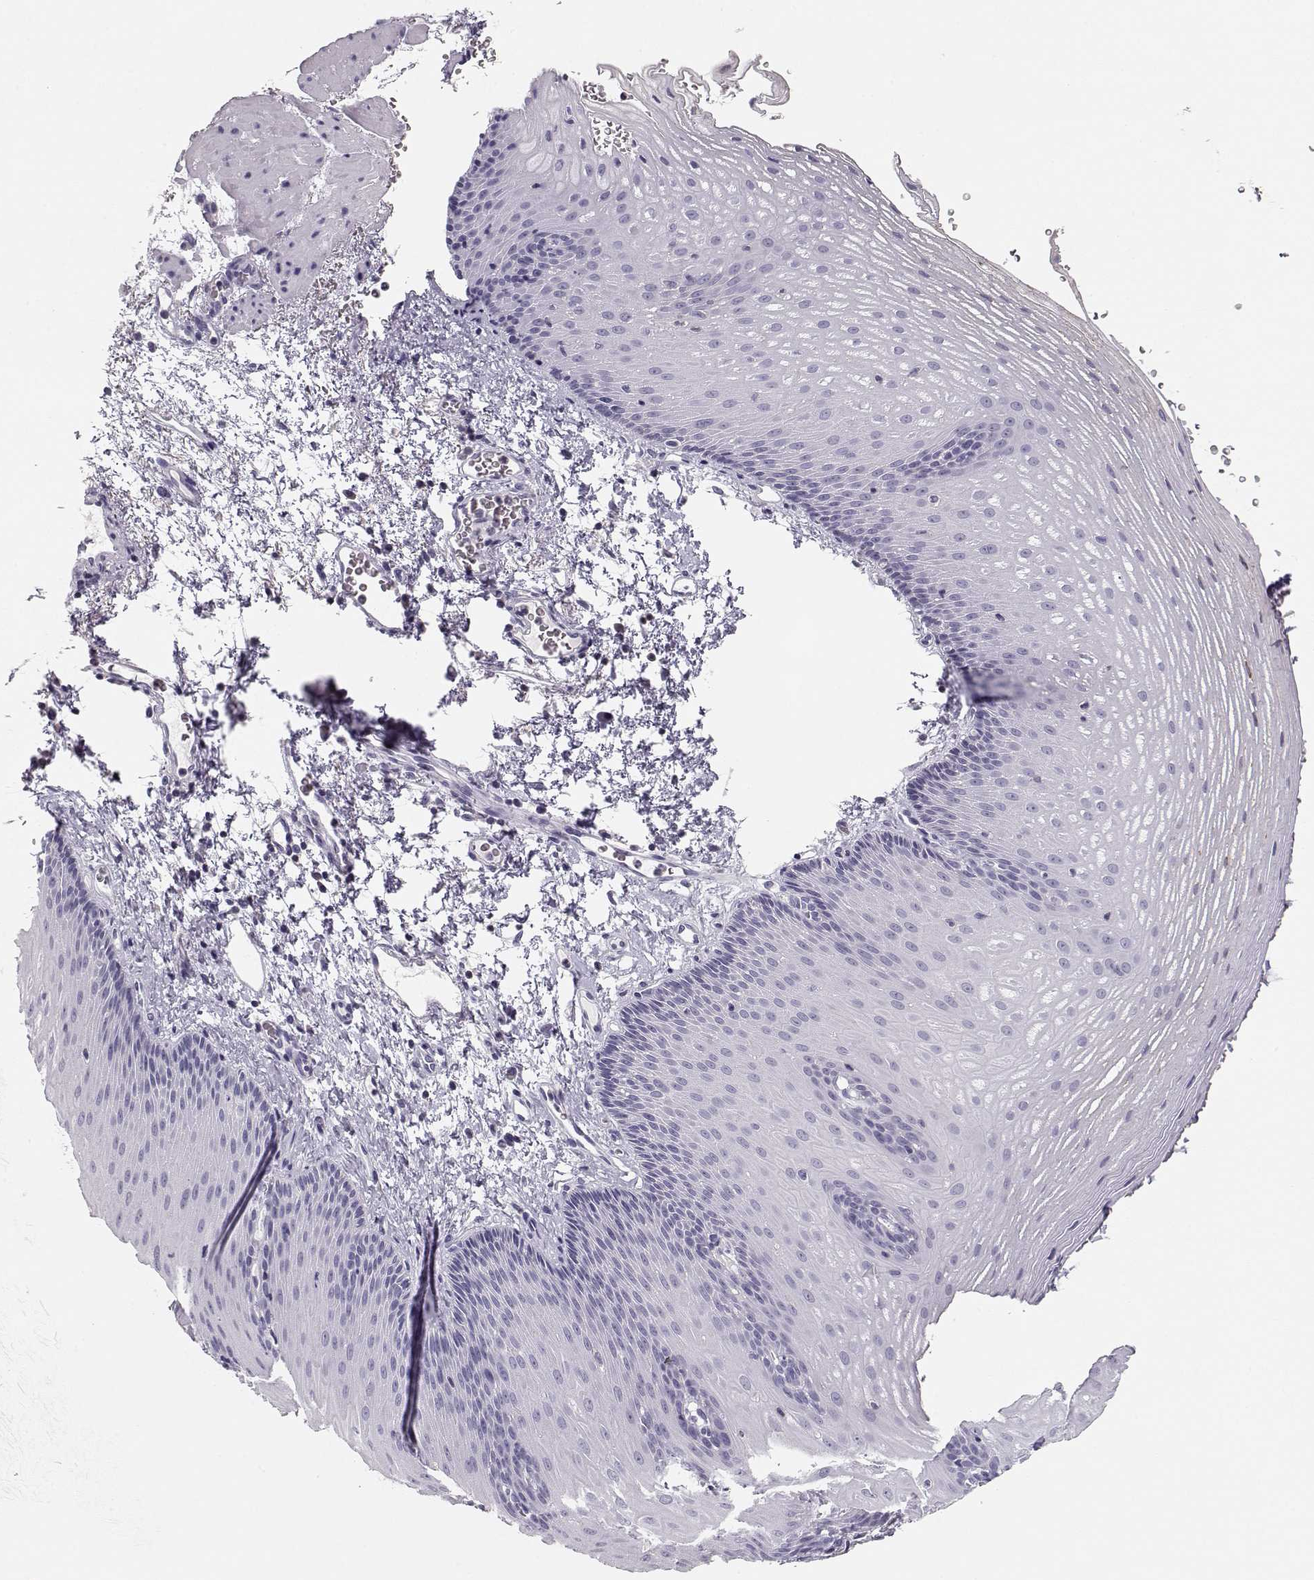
{"staining": {"intensity": "negative", "quantity": "none", "location": "none"}, "tissue": "esophagus", "cell_type": "Squamous epithelial cells", "image_type": "normal", "snomed": [{"axis": "morphology", "description": "Normal tissue, NOS"}, {"axis": "topography", "description": "Esophagus"}], "caption": "This is a histopathology image of IHC staining of normal esophagus, which shows no expression in squamous epithelial cells.", "gene": "FAM166A", "patient": {"sex": "male", "age": 76}}